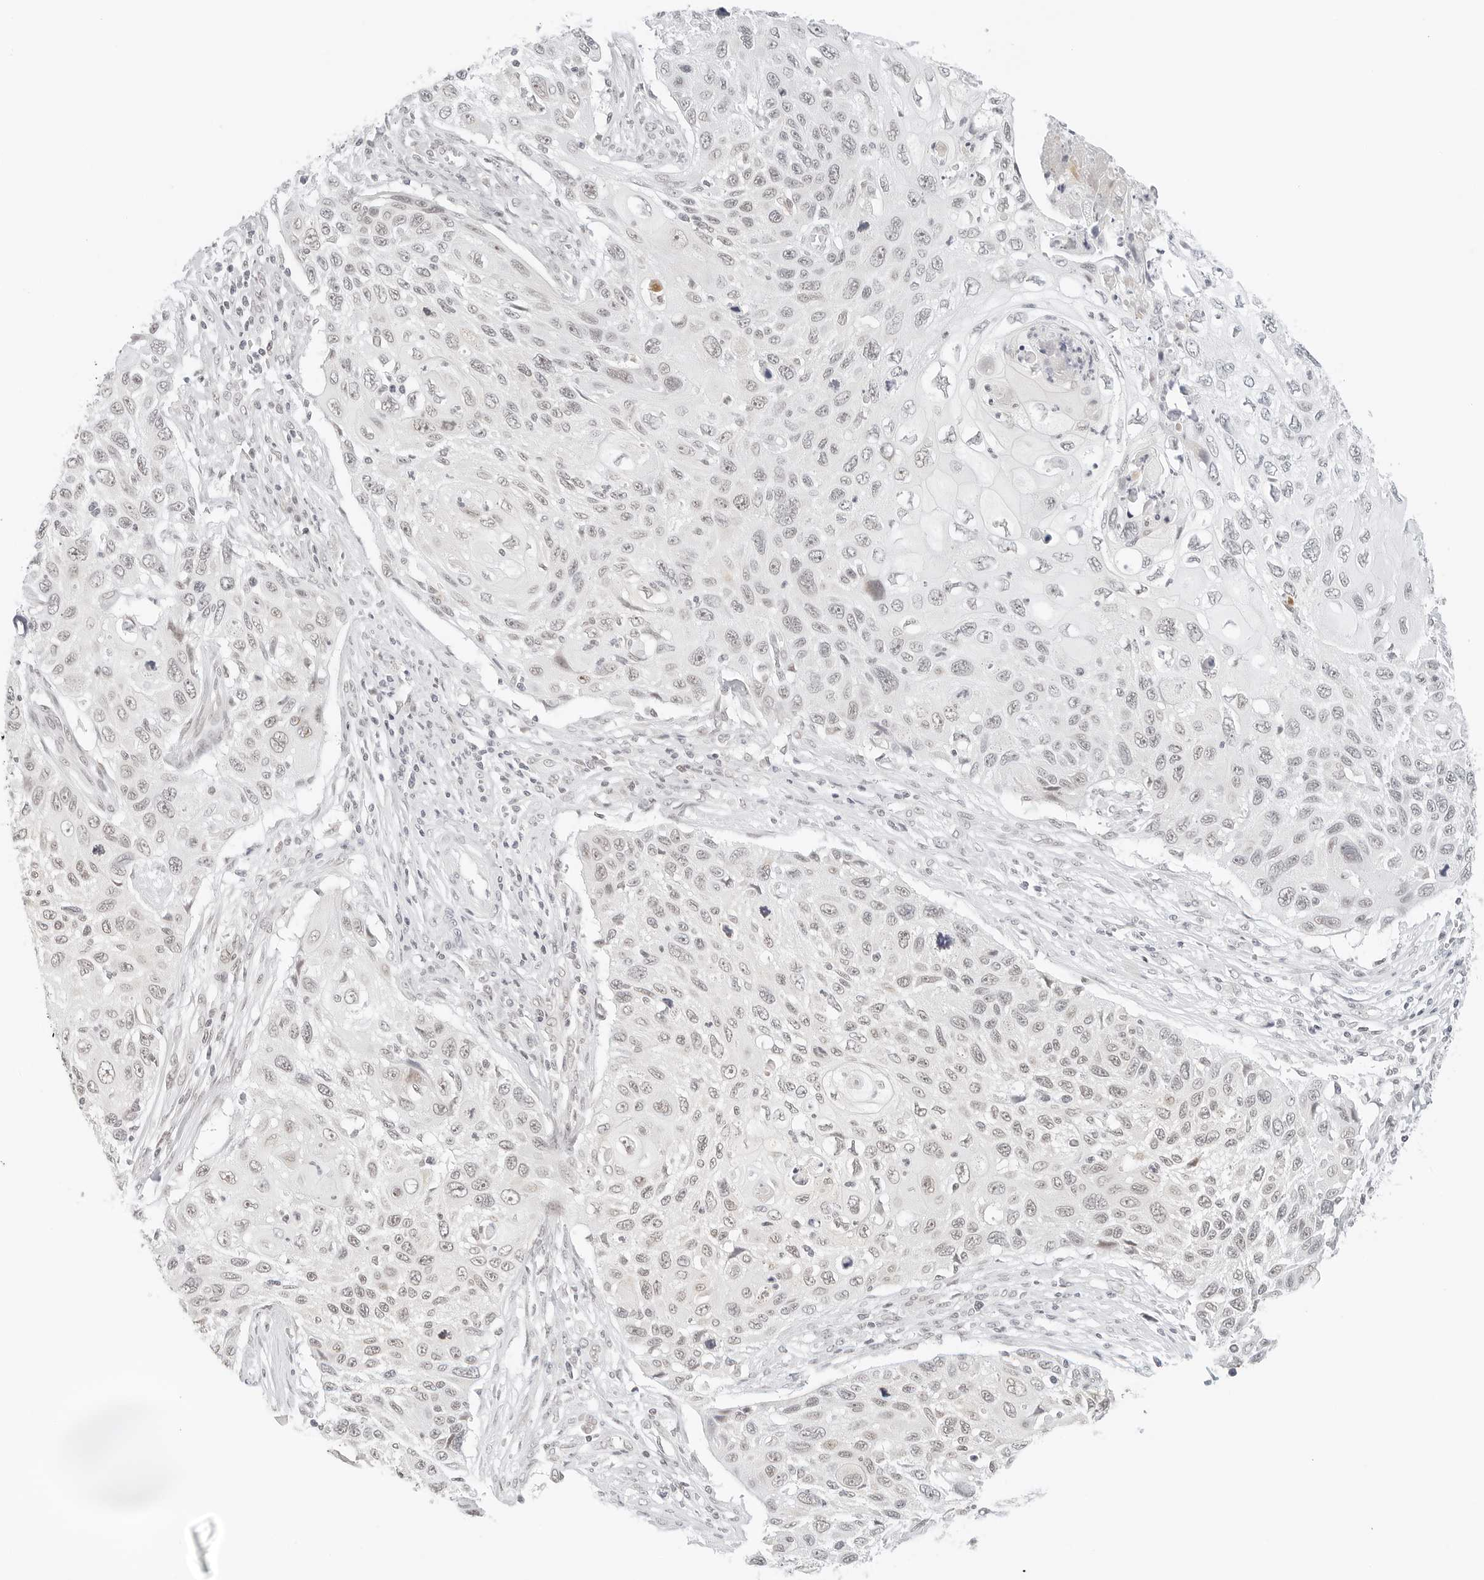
{"staining": {"intensity": "negative", "quantity": "none", "location": "none"}, "tissue": "cervical cancer", "cell_type": "Tumor cells", "image_type": "cancer", "snomed": [{"axis": "morphology", "description": "Squamous cell carcinoma, NOS"}, {"axis": "topography", "description": "Cervix"}], "caption": "This histopathology image is of cervical squamous cell carcinoma stained with immunohistochemistry (IHC) to label a protein in brown with the nuclei are counter-stained blue. There is no staining in tumor cells.", "gene": "NEO1", "patient": {"sex": "female", "age": 70}}